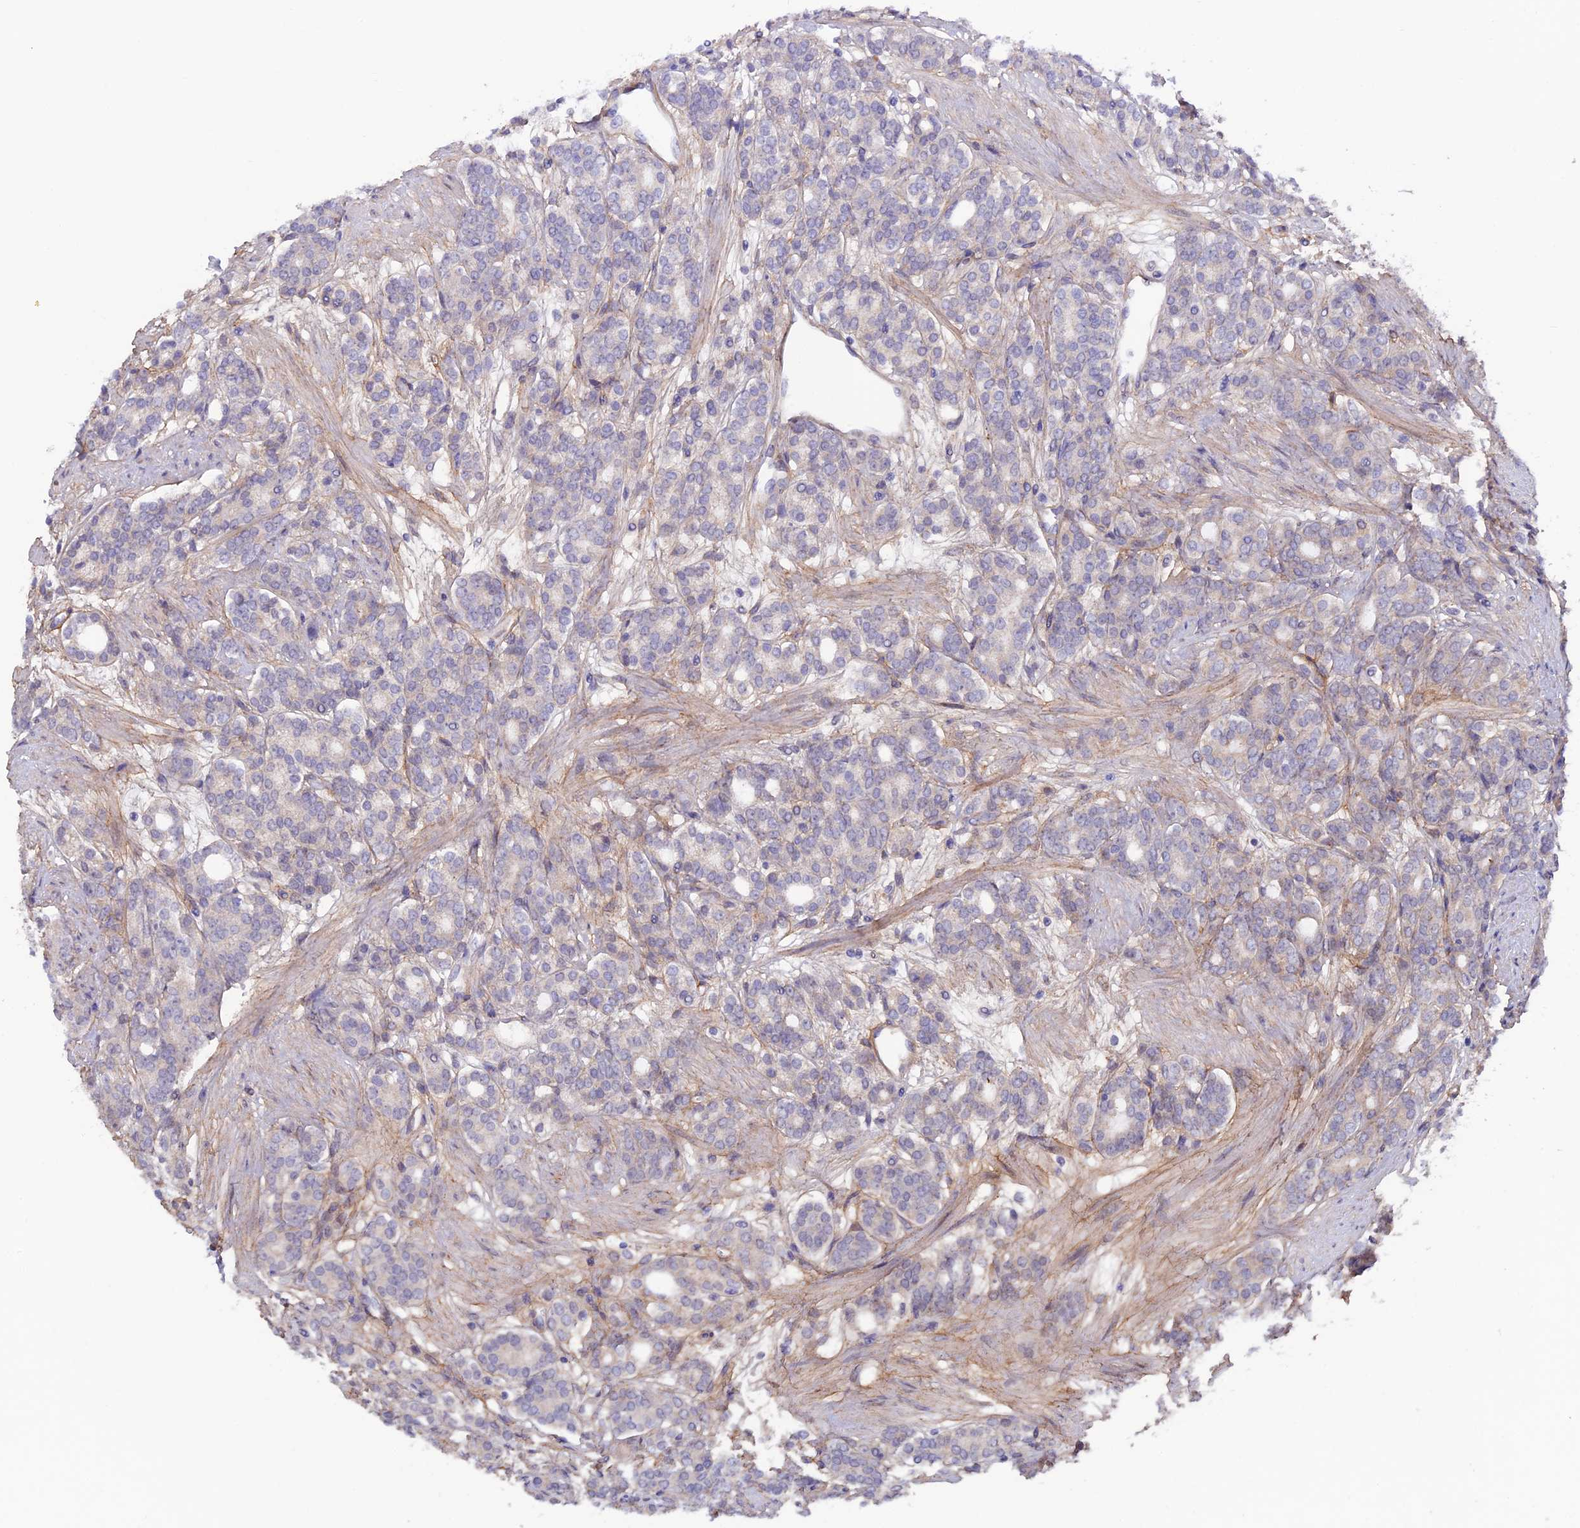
{"staining": {"intensity": "negative", "quantity": "none", "location": "none"}, "tissue": "prostate cancer", "cell_type": "Tumor cells", "image_type": "cancer", "snomed": [{"axis": "morphology", "description": "Adenocarcinoma, High grade"}, {"axis": "topography", "description": "Prostate"}], "caption": "Tumor cells are negative for protein expression in human prostate cancer. (Stains: DAB immunohistochemistry (IHC) with hematoxylin counter stain, Microscopy: brightfield microscopy at high magnification).", "gene": "COL4A3", "patient": {"sex": "male", "age": 62}}